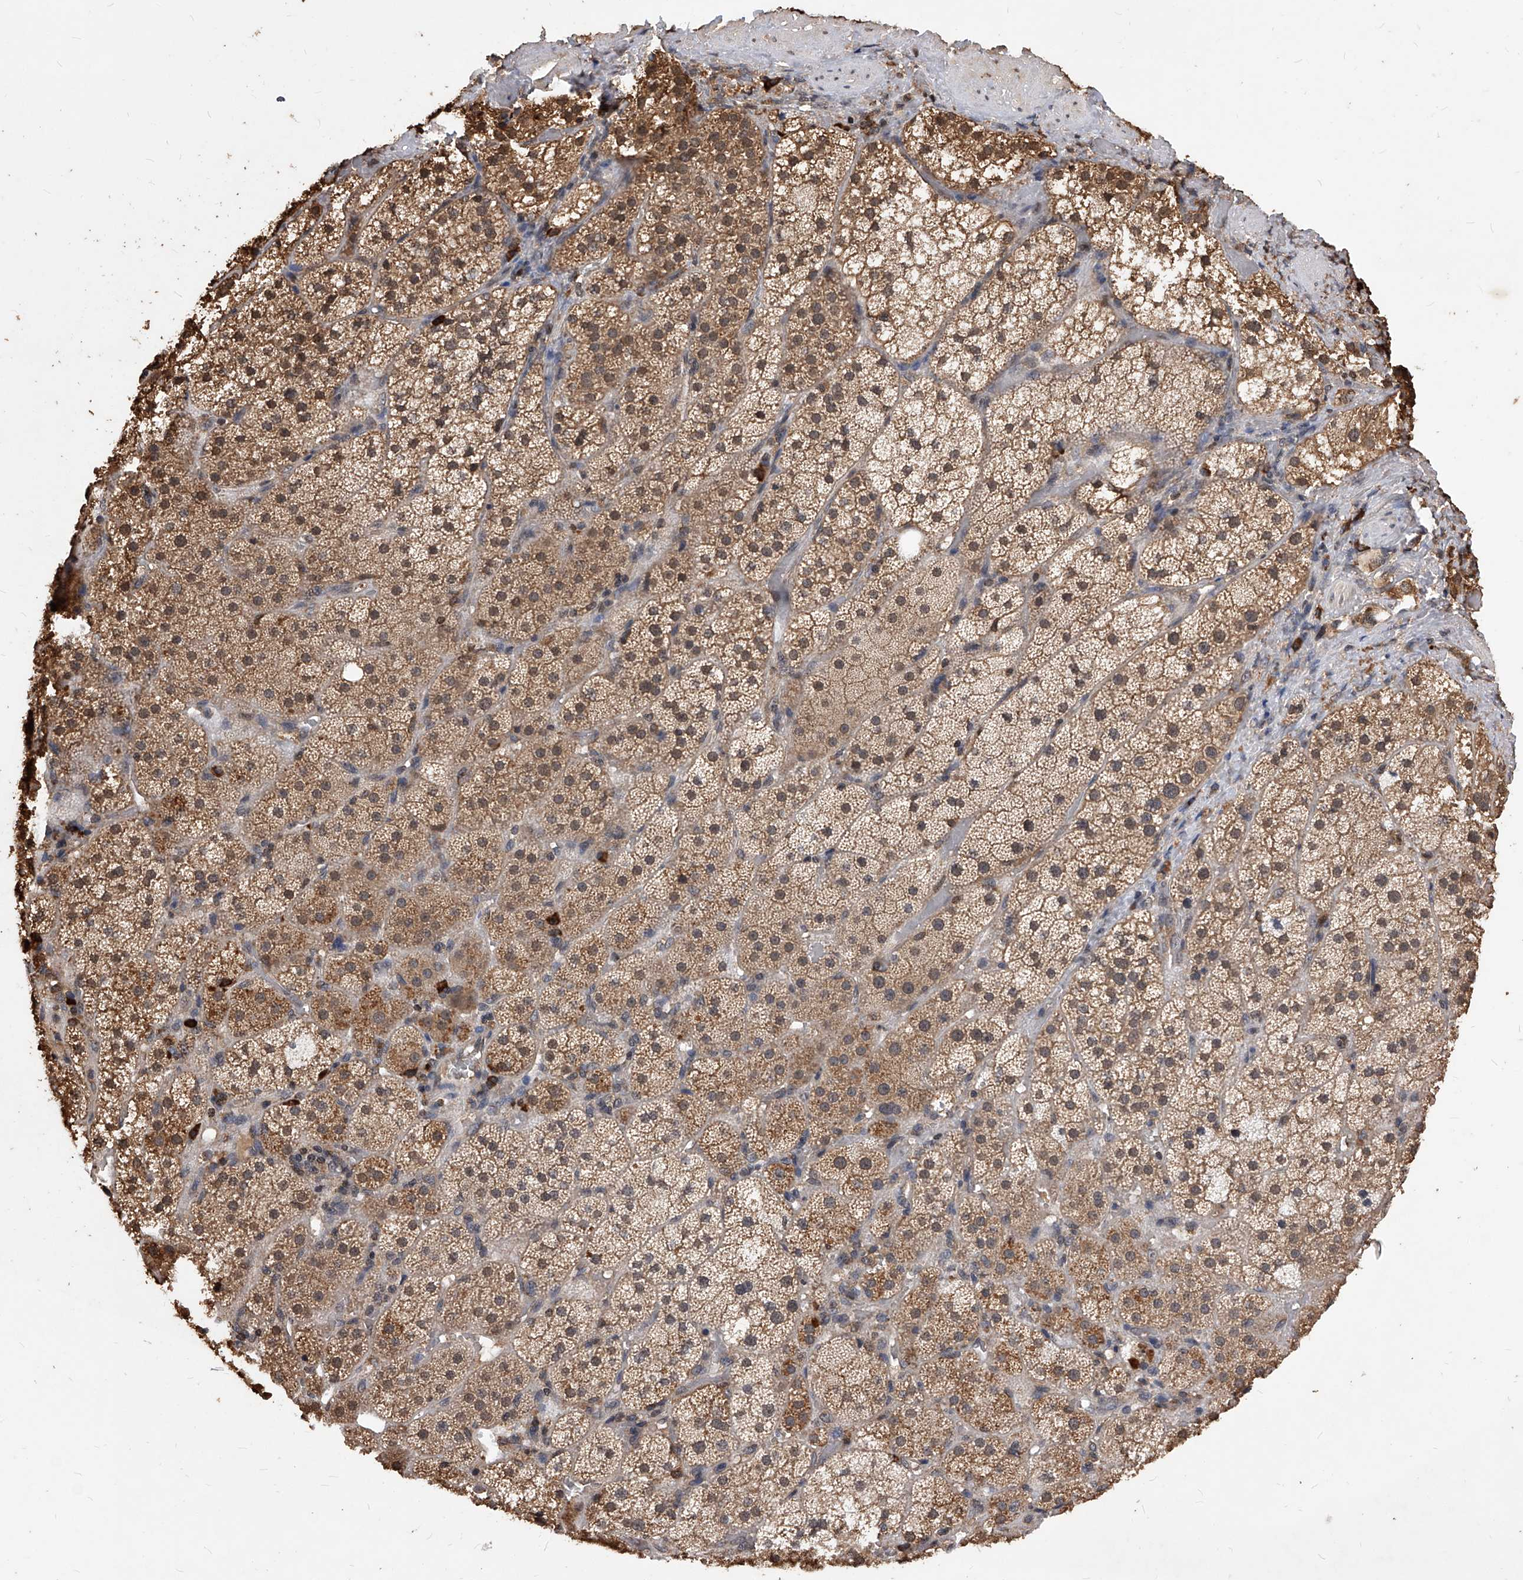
{"staining": {"intensity": "moderate", "quantity": ">75%", "location": "cytoplasmic/membranous,nuclear"}, "tissue": "adrenal gland", "cell_type": "Glandular cells", "image_type": "normal", "snomed": [{"axis": "morphology", "description": "Normal tissue, NOS"}, {"axis": "topography", "description": "Adrenal gland"}], "caption": "Moderate cytoplasmic/membranous,nuclear staining for a protein is appreciated in about >75% of glandular cells of unremarkable adrenal gland using immunohistochemistry (IHC).", "gene": "ID1", "patient": {"sex": "male", "age": 57}}